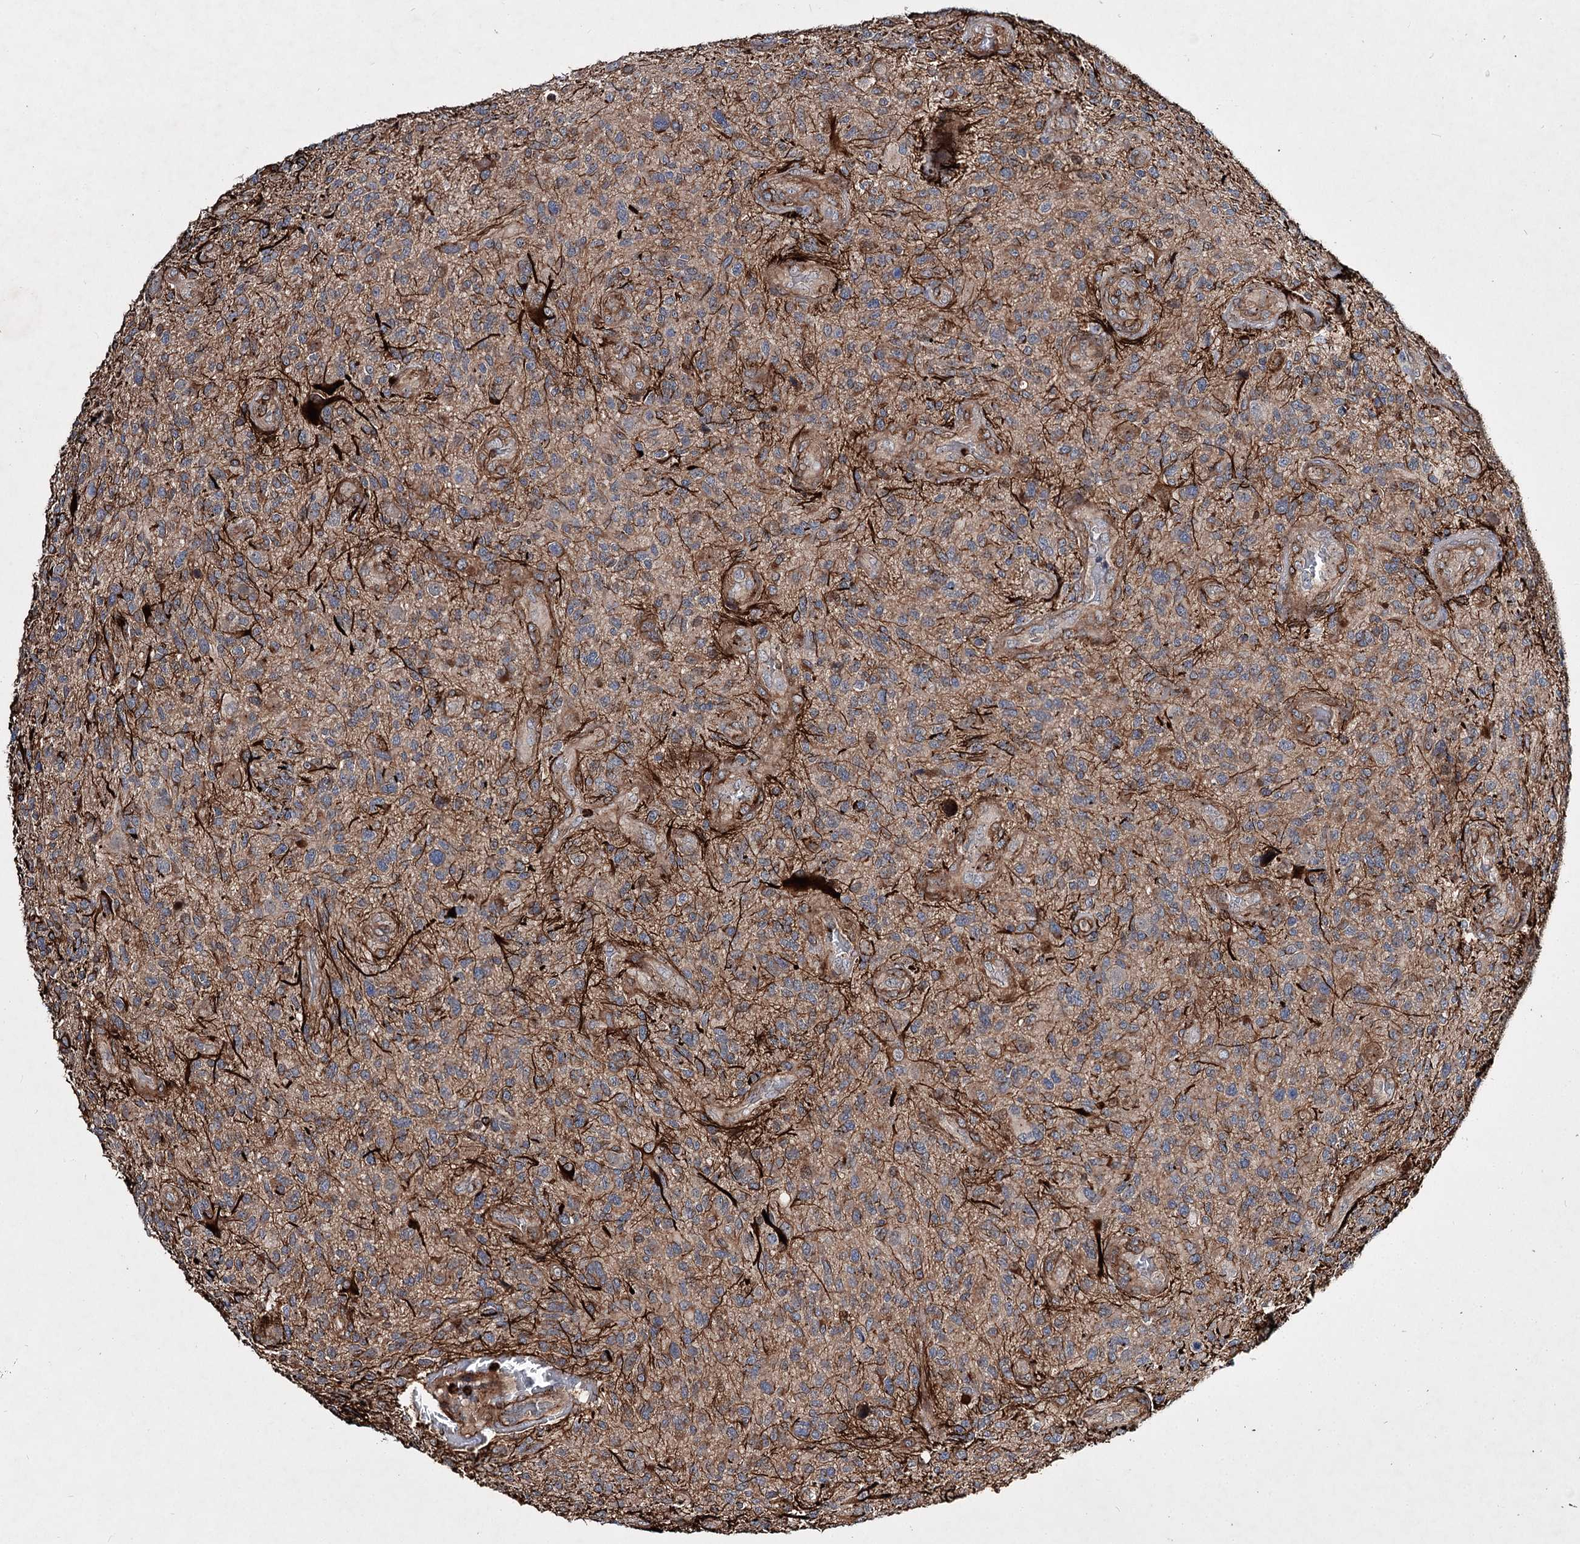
{"staining": {"intensity": "moderate", "quantity": "<25%", "location": "cytoplasmic/membranous"}, "tissue": "glioma", "cell_type": "Tumor cells", "image_type": "cancer", "snomed": [{"axis": "morphology", "description": "Glioma, malignant, High grade"}, {"axis": "topography", "description": "Brain"}], "caption": "Human glioma stained with a brown dye displays moderate cytoplasmic/membranous positive positivity in approximately <25% of tumor cells.", "gene": "MINDY3", "patient": {"sex": "male", "age": 47}}